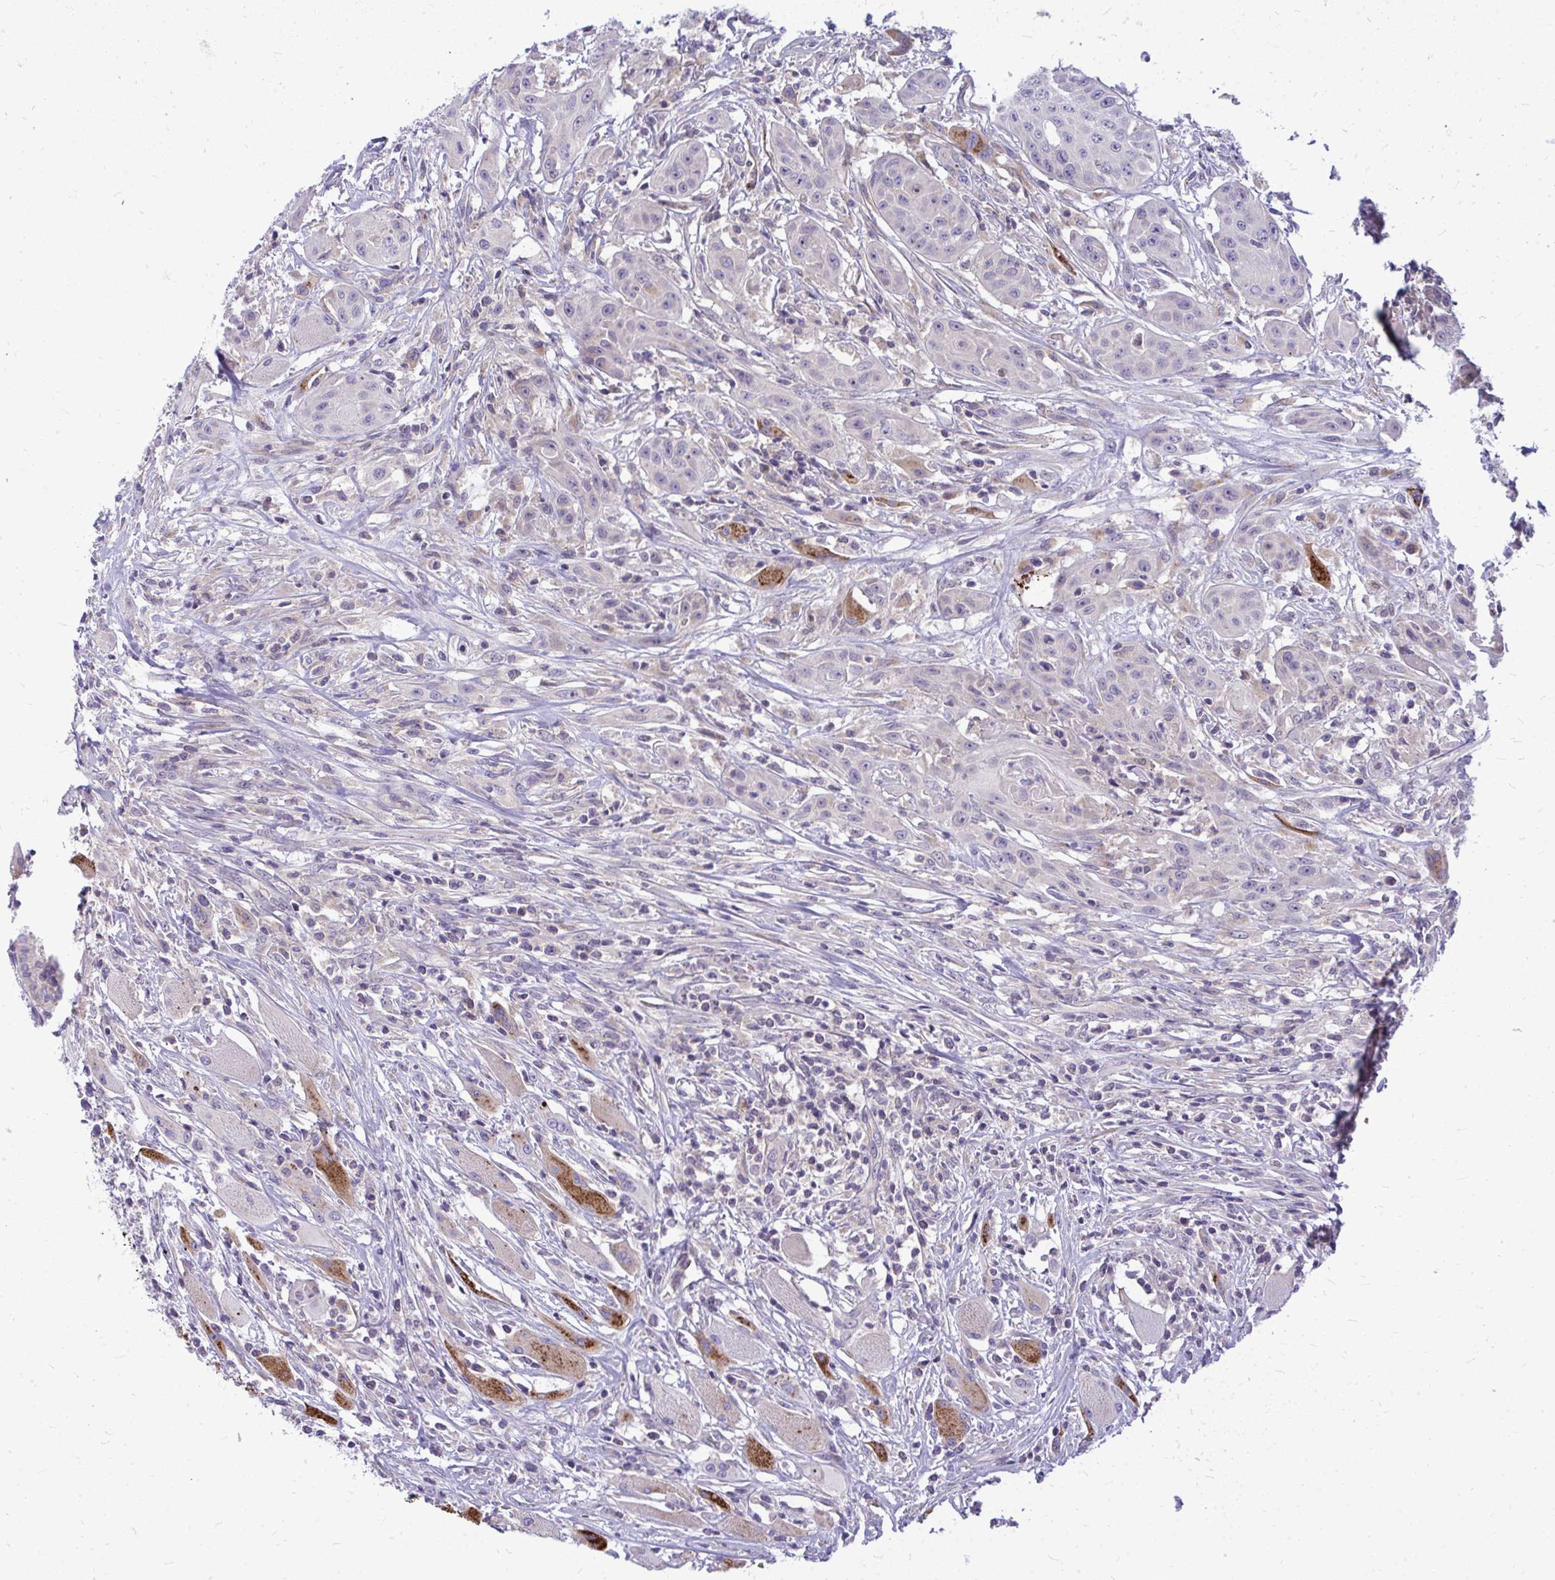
{"staining": {"intensity": "negative", "quantity": "none", "location": "none"}, "tissue": "head and neck cancer", "cell_type": "Tumor cells", "image_type": "cancer", "snomed": [{"axis": "morphology", "description": "Squamous cell carcinoma, NOS"}, {"axis": "topography", "description": "Oral tissue"}, {"axis": "topography", "description": "Head-Neck"}, {"axis": "topography", "description": "Neck, NOS"}], "caption": "Head and neck cancer was stained to show a protein in brown. There is no significant expression in tumor cells.", "gene": "ZSCAN25", "patient": {"sex": "female", "age": 55}}